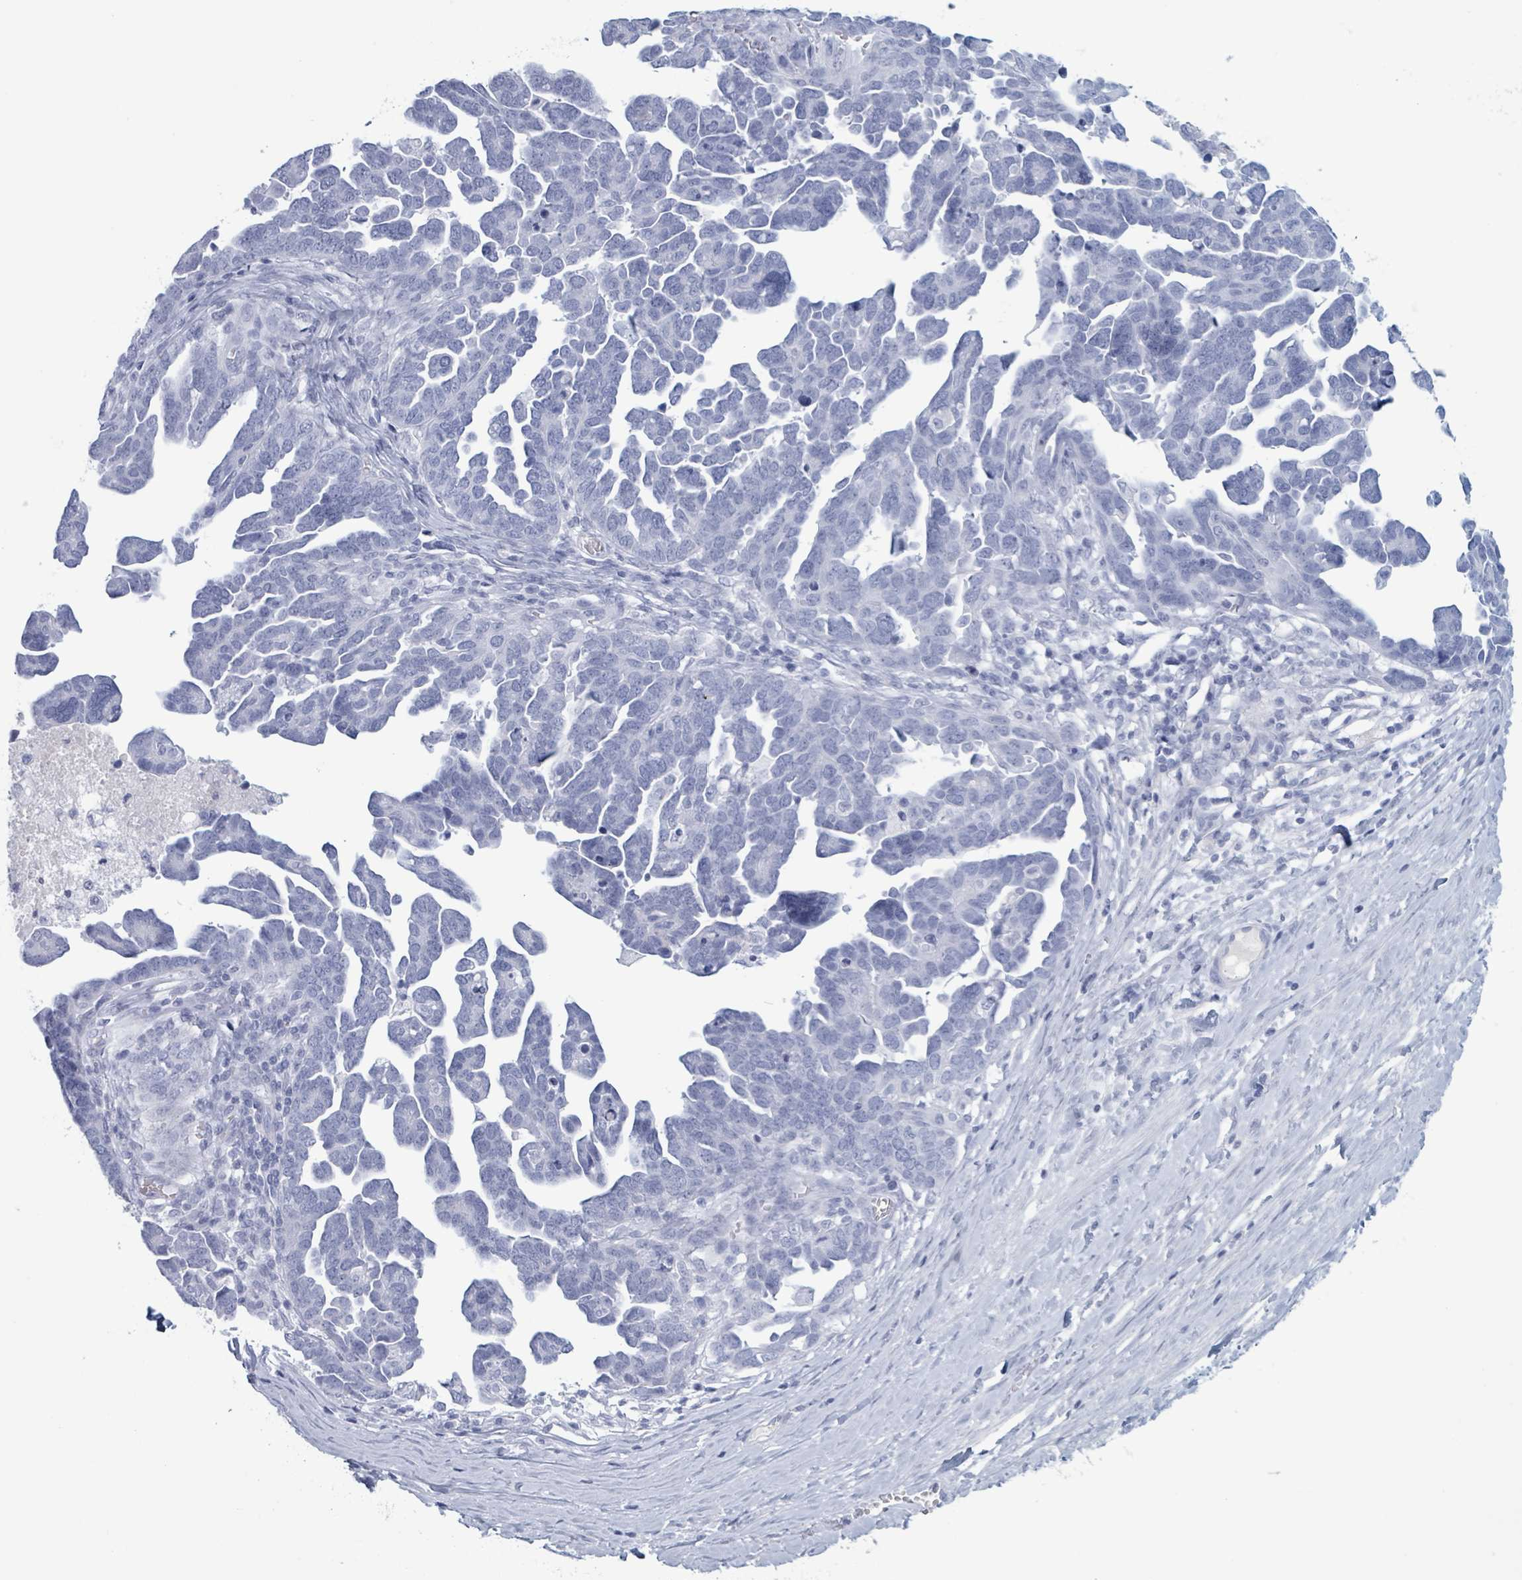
{"staining": {"intensity": "negative", "quantity": "none", "location": "none"}, "tissue": "ovarian cancer", "cell_type": "Tumor cells", "image_type": "cancer", "snomed": [{"axis": "morphology", "description": "Cystadenocarcinoma, serous, NOS"}, {"axis": "topography", "description": "Ovary"}], "caption": "DAB (3,3'-diaminobenzidine) immunohistochemical staining of human ovarian cancer (serous cystadenocarcinoma) exhibits no significant staining in tumor cells.", "gene": "KLK4", "patient": {"sex": "female", "age": 54}}